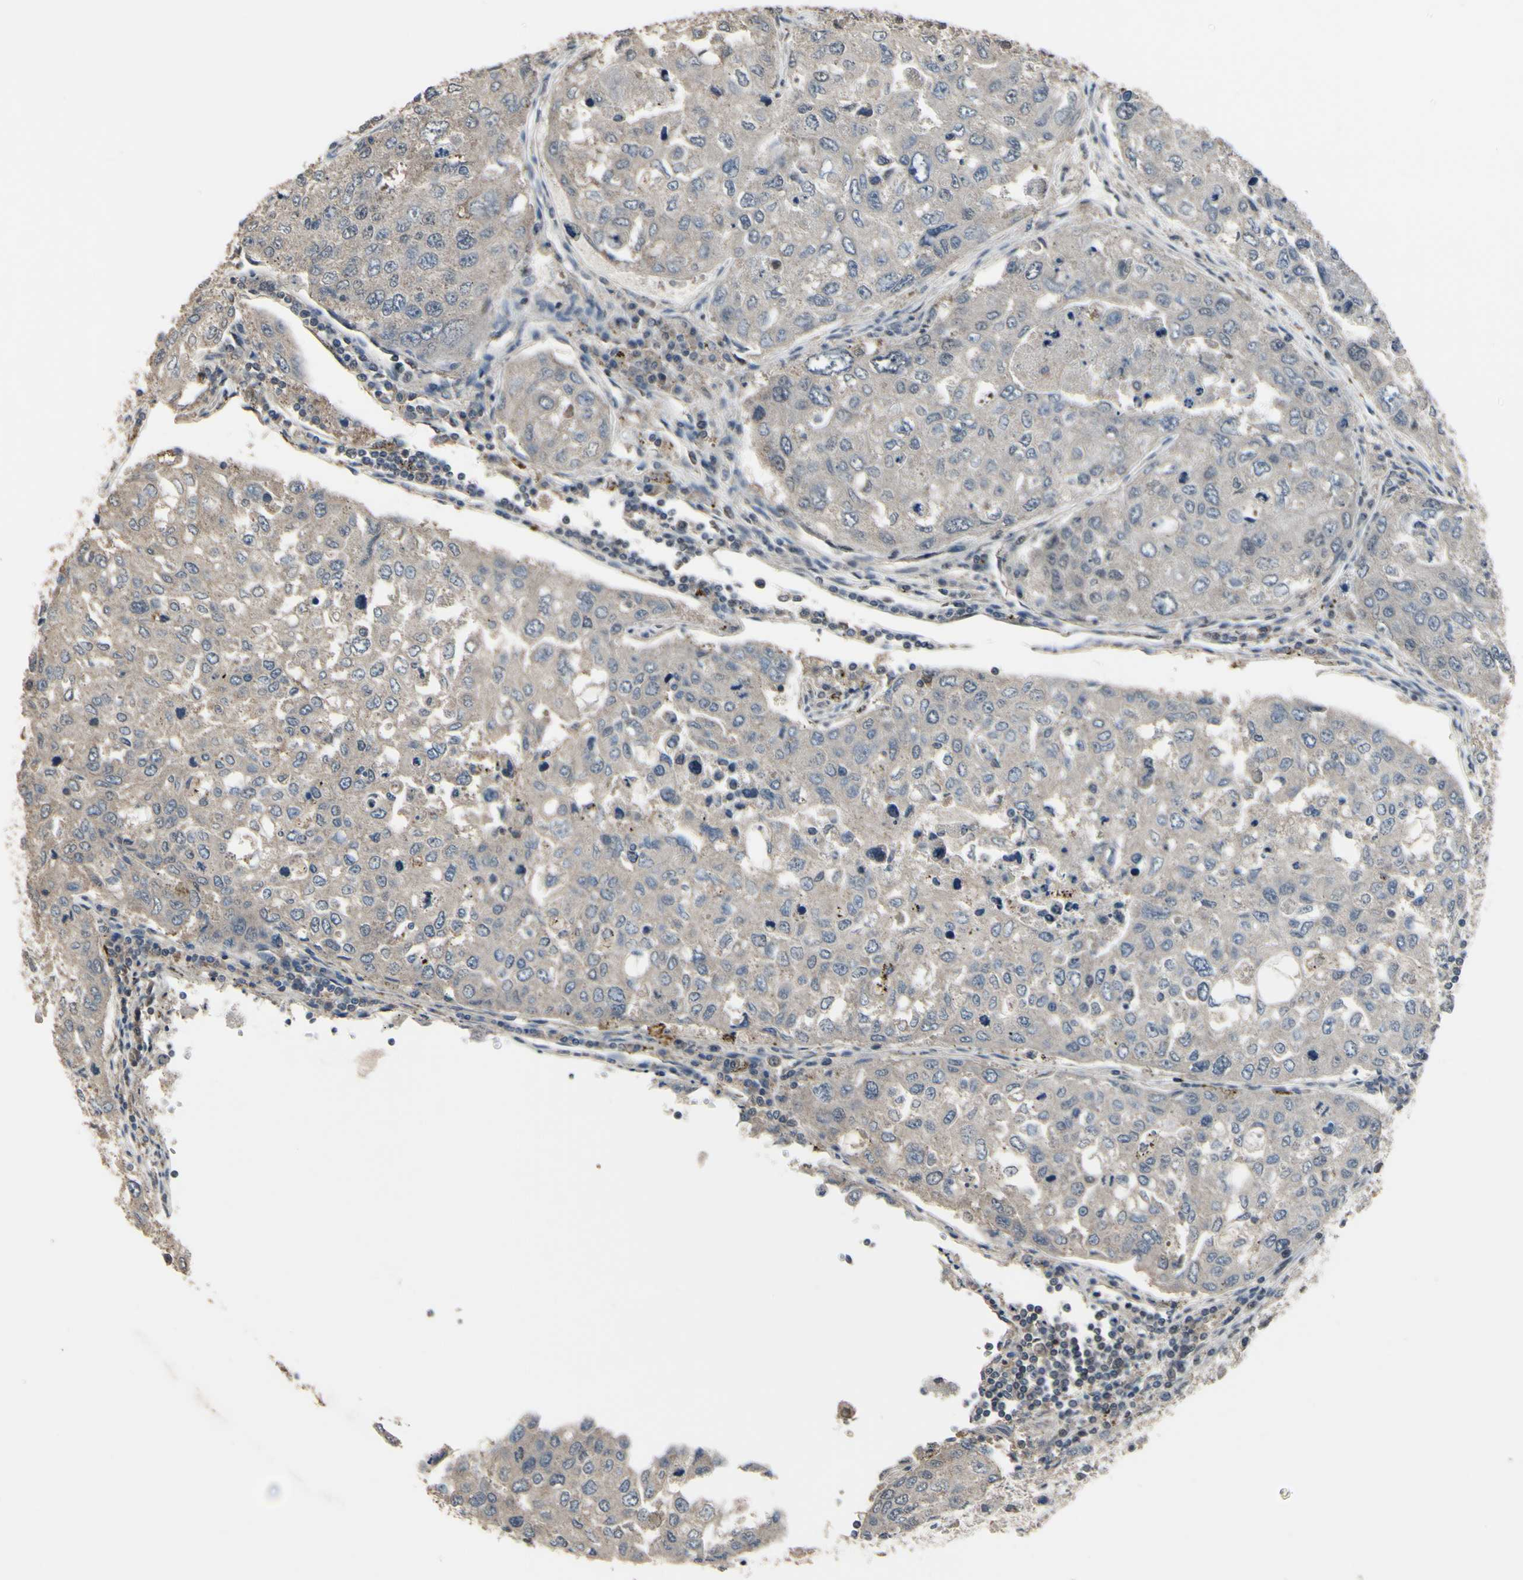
{"staining": {"intensity": "negative", "quantity": "none", "location": "none"}, "tissue": "urothelial cancer", "cell_type": "Tumor cells", "image_type": "cancer", "snomed": [{"axis": "morphology", "description": "Urothelial carcinoma, High grade"}, {"axis": "topography", "description": "Lymph node"}, {"axis": "topography", "description": "Urinary bladder"}], "caption": "Protein analysis of urothelial cancer shows no significant expression in tumor cells. The staining was performed using DAB to visualize the protein expression in brown, while the nuclei were stained in blue with hematoxylin (Magnification: 20x).", "gene": "ZNF174", "patient": {"sex": "male", "age": 51}}